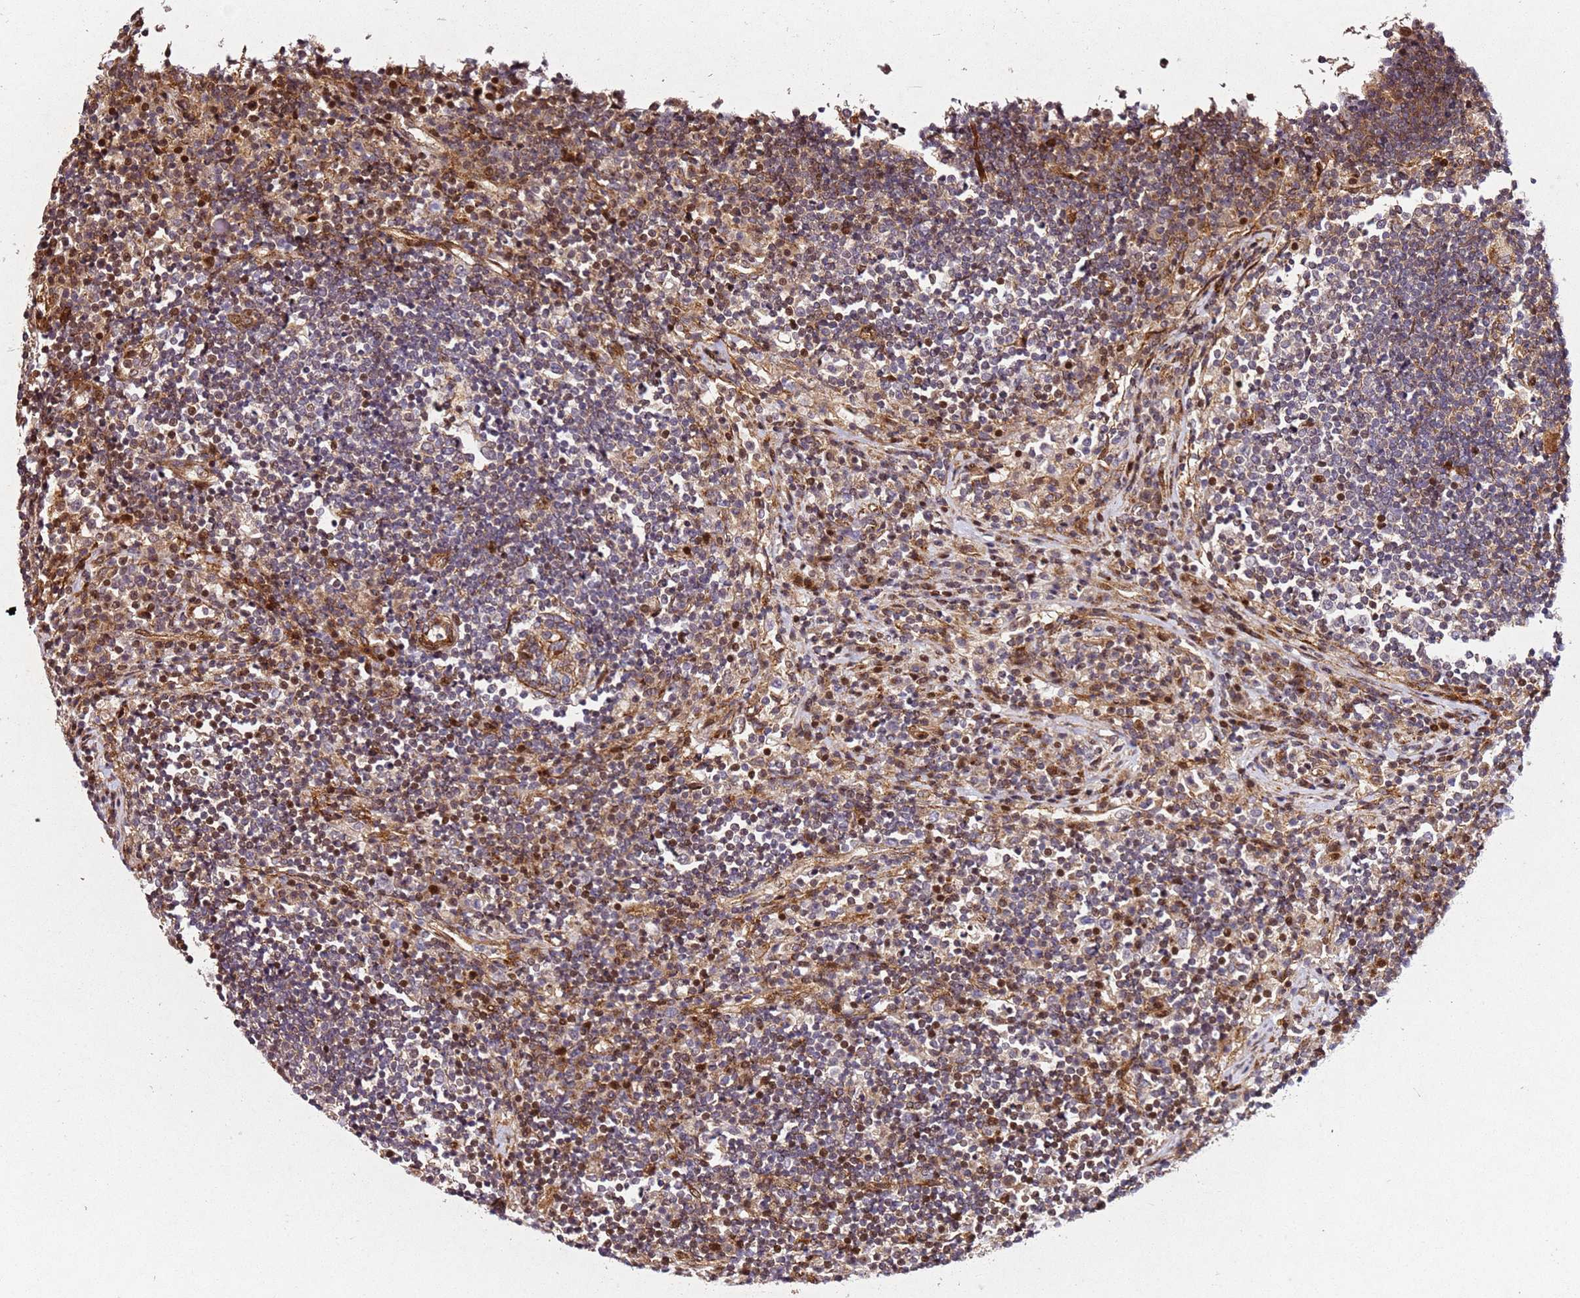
{"staining": {"intensity": "moderate", "quantity": ">75%", "location": "cytoplasmic/membranous"}, "tissue": "lymph node", "cell_type": "Germinal center cells", "image_type": "normal", "snomed": [{"axis": "morphology", "description": "Normal tissue, NOS"}, {"axis": "topography", "description": "Lymph node"}], "caption": "Immunohistochemistry (IHC) image of normal human lymph node stained for a protein (brown), which exhibits medium levels of moderate cytoplasmic/membranous expression in approximately >75% of germinal center cells.", "gene": "ZNF296", "patient": {"sex": "female", "age": 53}}